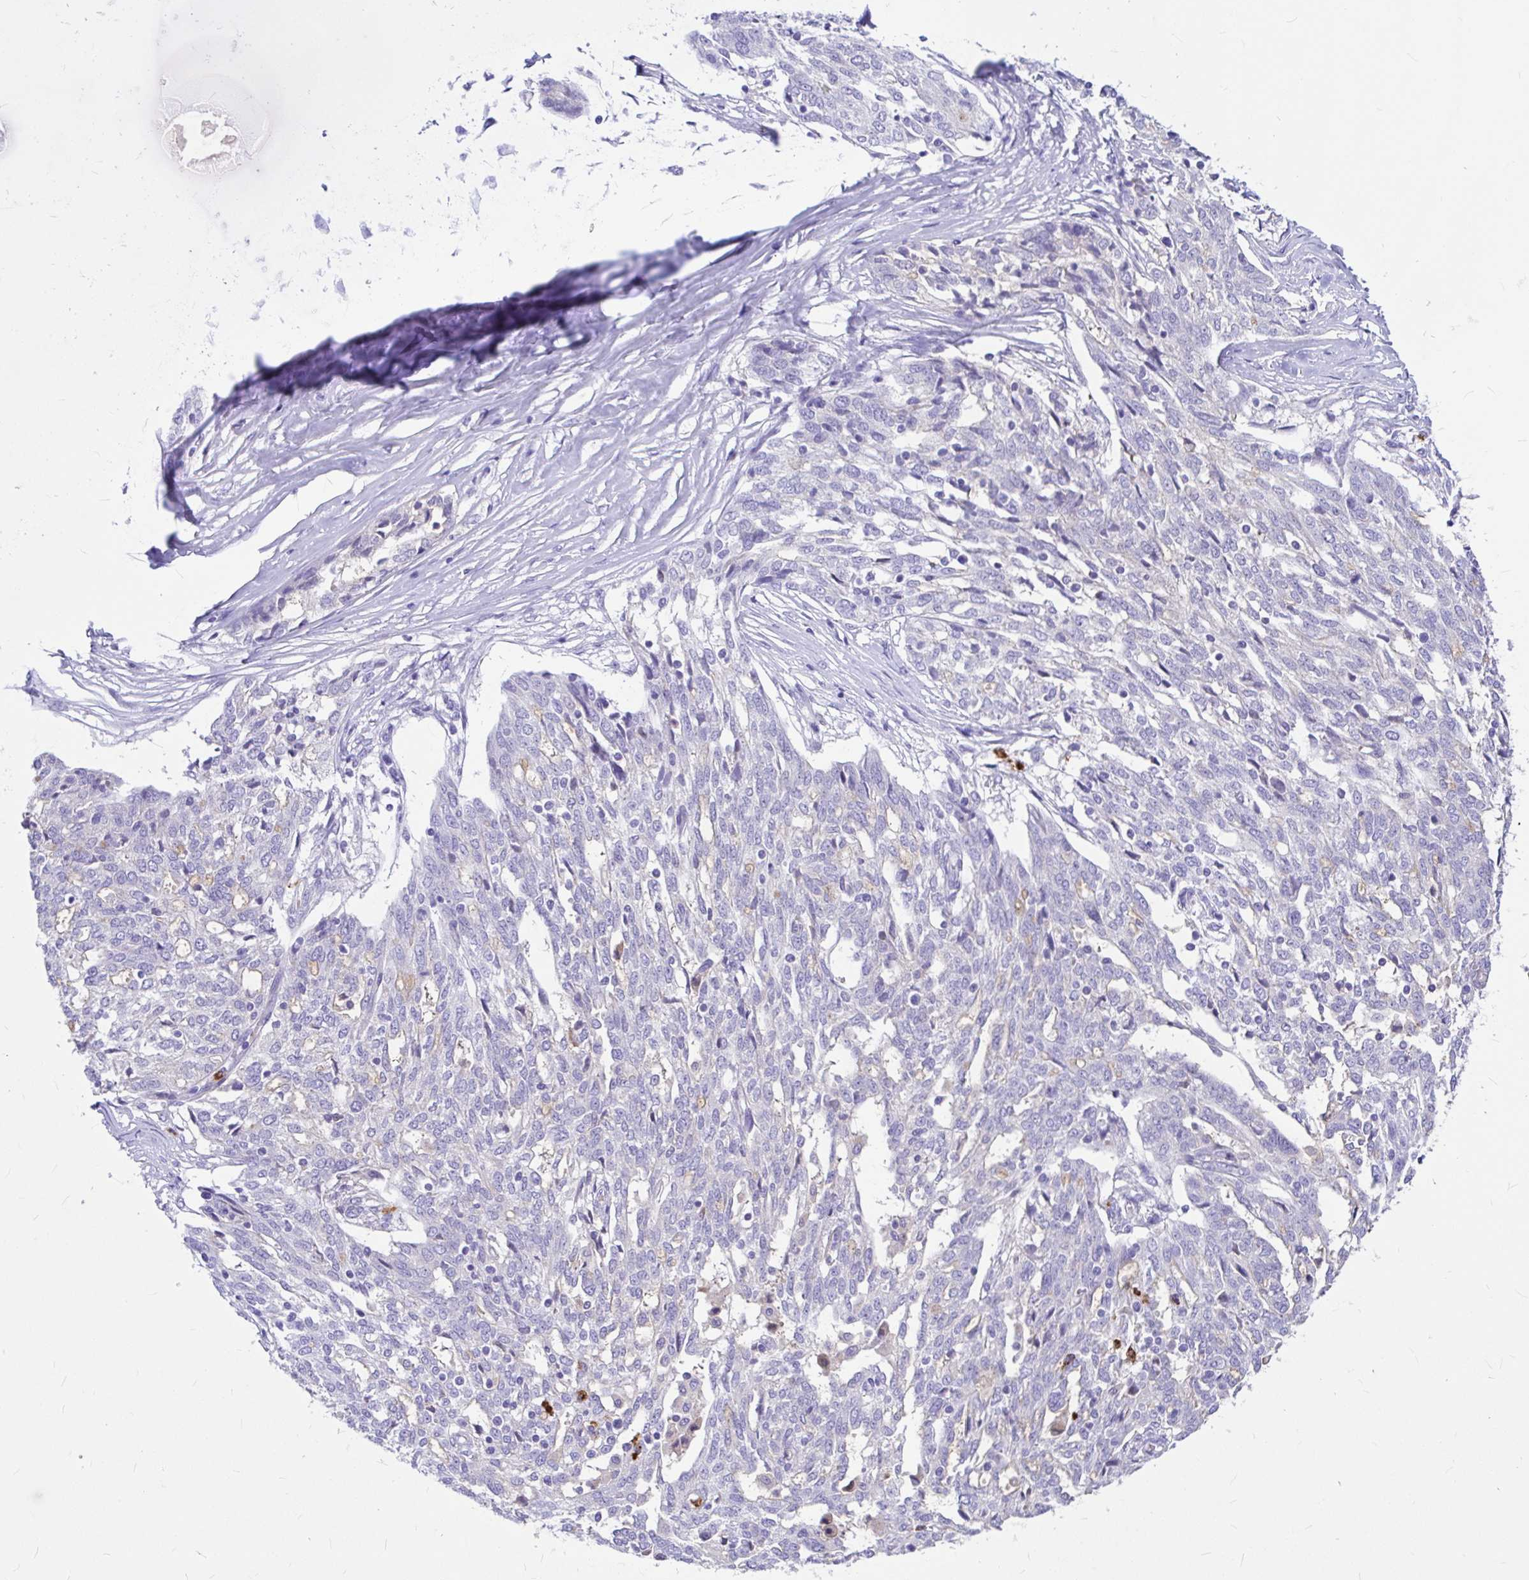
{"staining": {"intensity": "negative", "quantity": "none", "location": "none"}, "tissue": "ovarian cancer", "cell_type": "Tumor cells", "image_type": "cancer", "snomed": [{"axis": "morphology", "description": "Cystadenocarcinoma, serous, NOS"}, {"axis": "topography", "description": "Ovary"}], "caption": "The histopathology image displays no significant positivity in tumor cells of ovarian cancer.", "gene": "CLEC1B", "patient": {"sex": "female", "age": 67}}